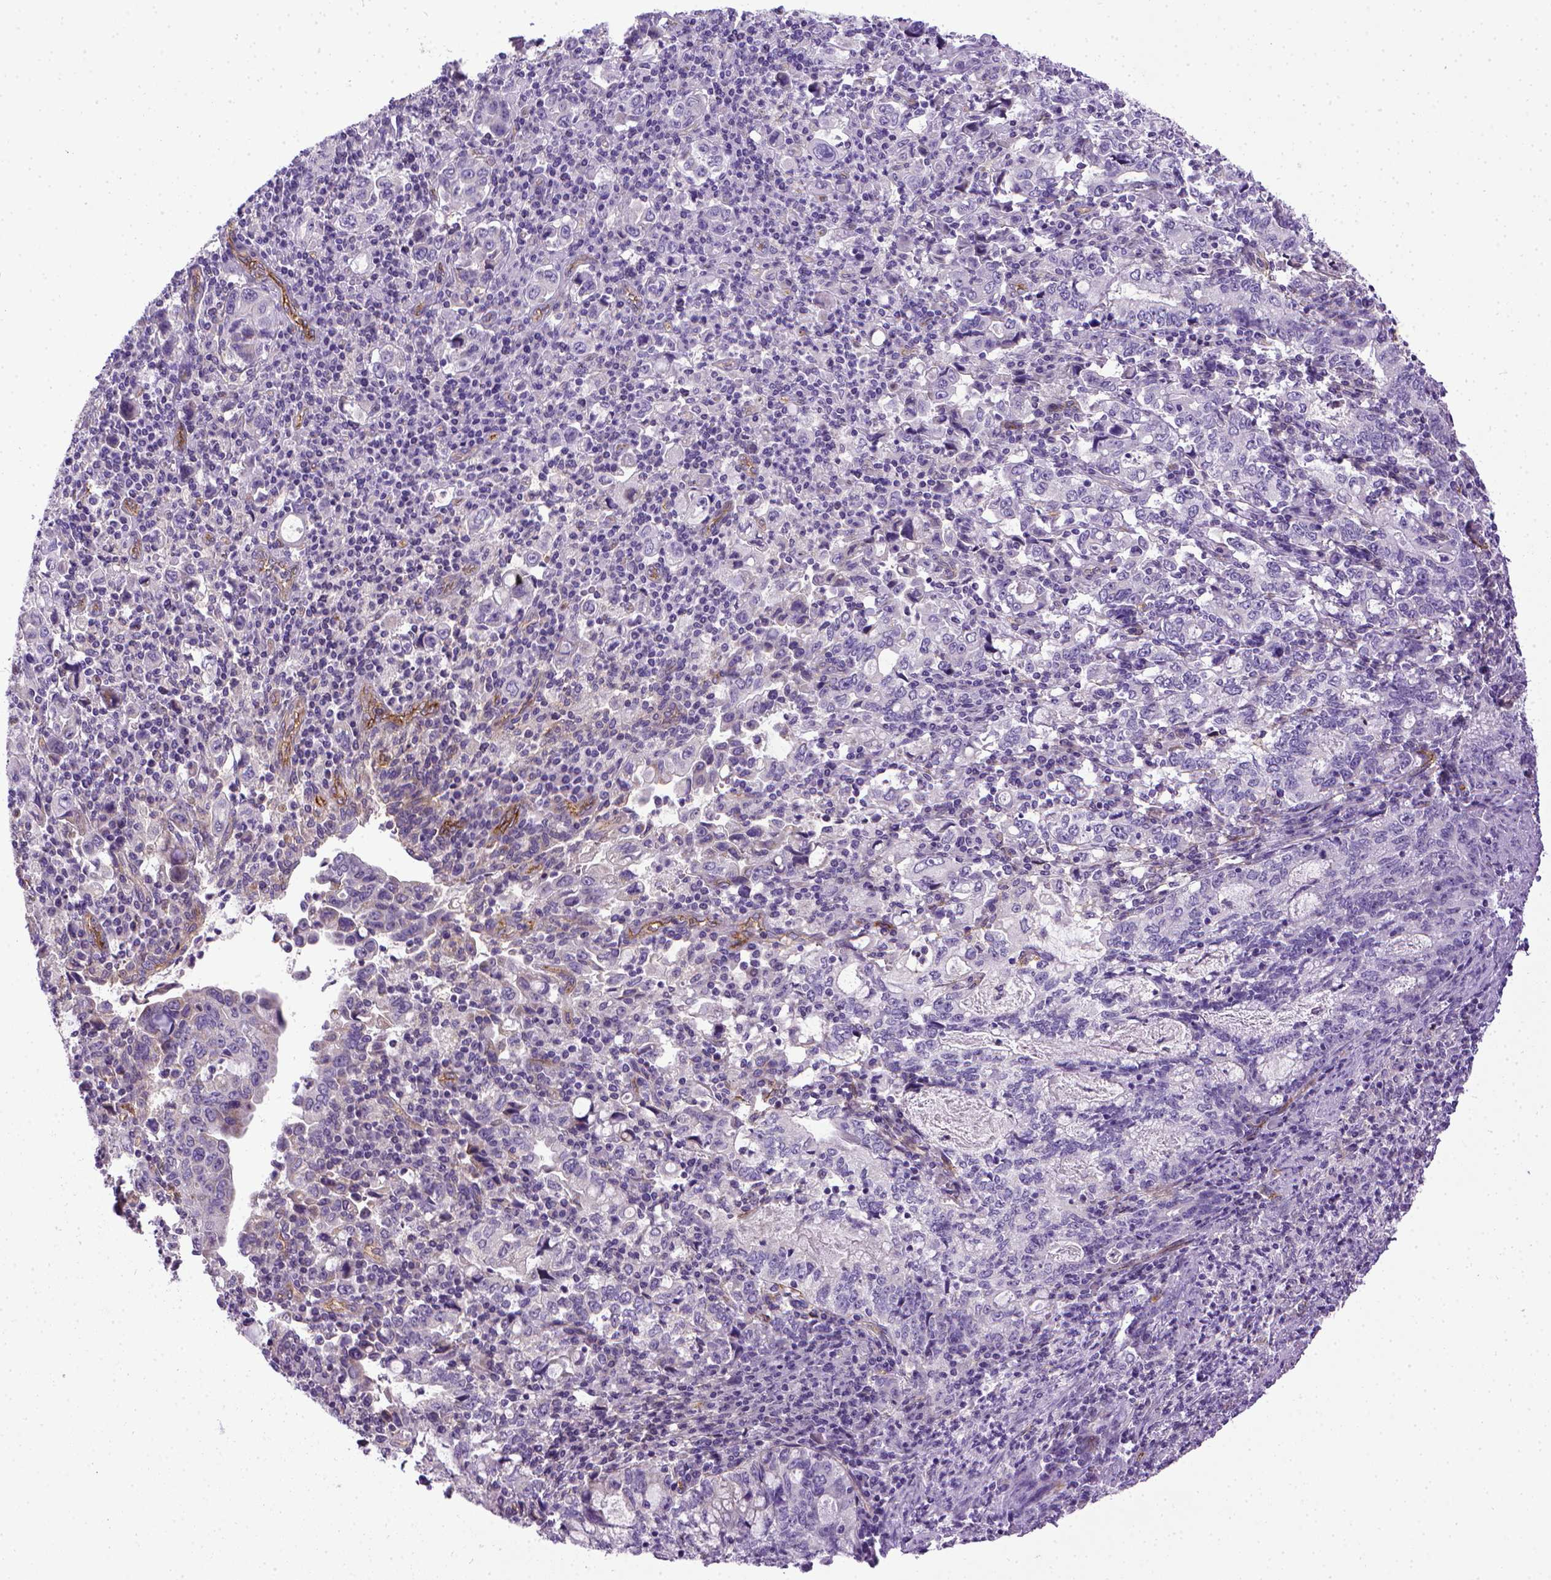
{"staining": {"intensity": "negative", "quantity": "none", "location": "none"}, "tissue": "stomach cancer", "cell_type": "Tumor cells", "image_type": "cancer", "snomed": [{"axis": "morphology", "description": "Adenocarcinoma, NOS"}, {"axis": "topography", "description": "Stomach, lower"}], "caption": "A photomicrograph of stomach cancer stained for a protein displays no brown staining in tumor cells. (Stains: DAB IHC with hematoxylin counter stain, Microscopy: brightfield microscopy at high magnification).", "gene": "ENG", "patient": {"sex": "female", "age": 72}}